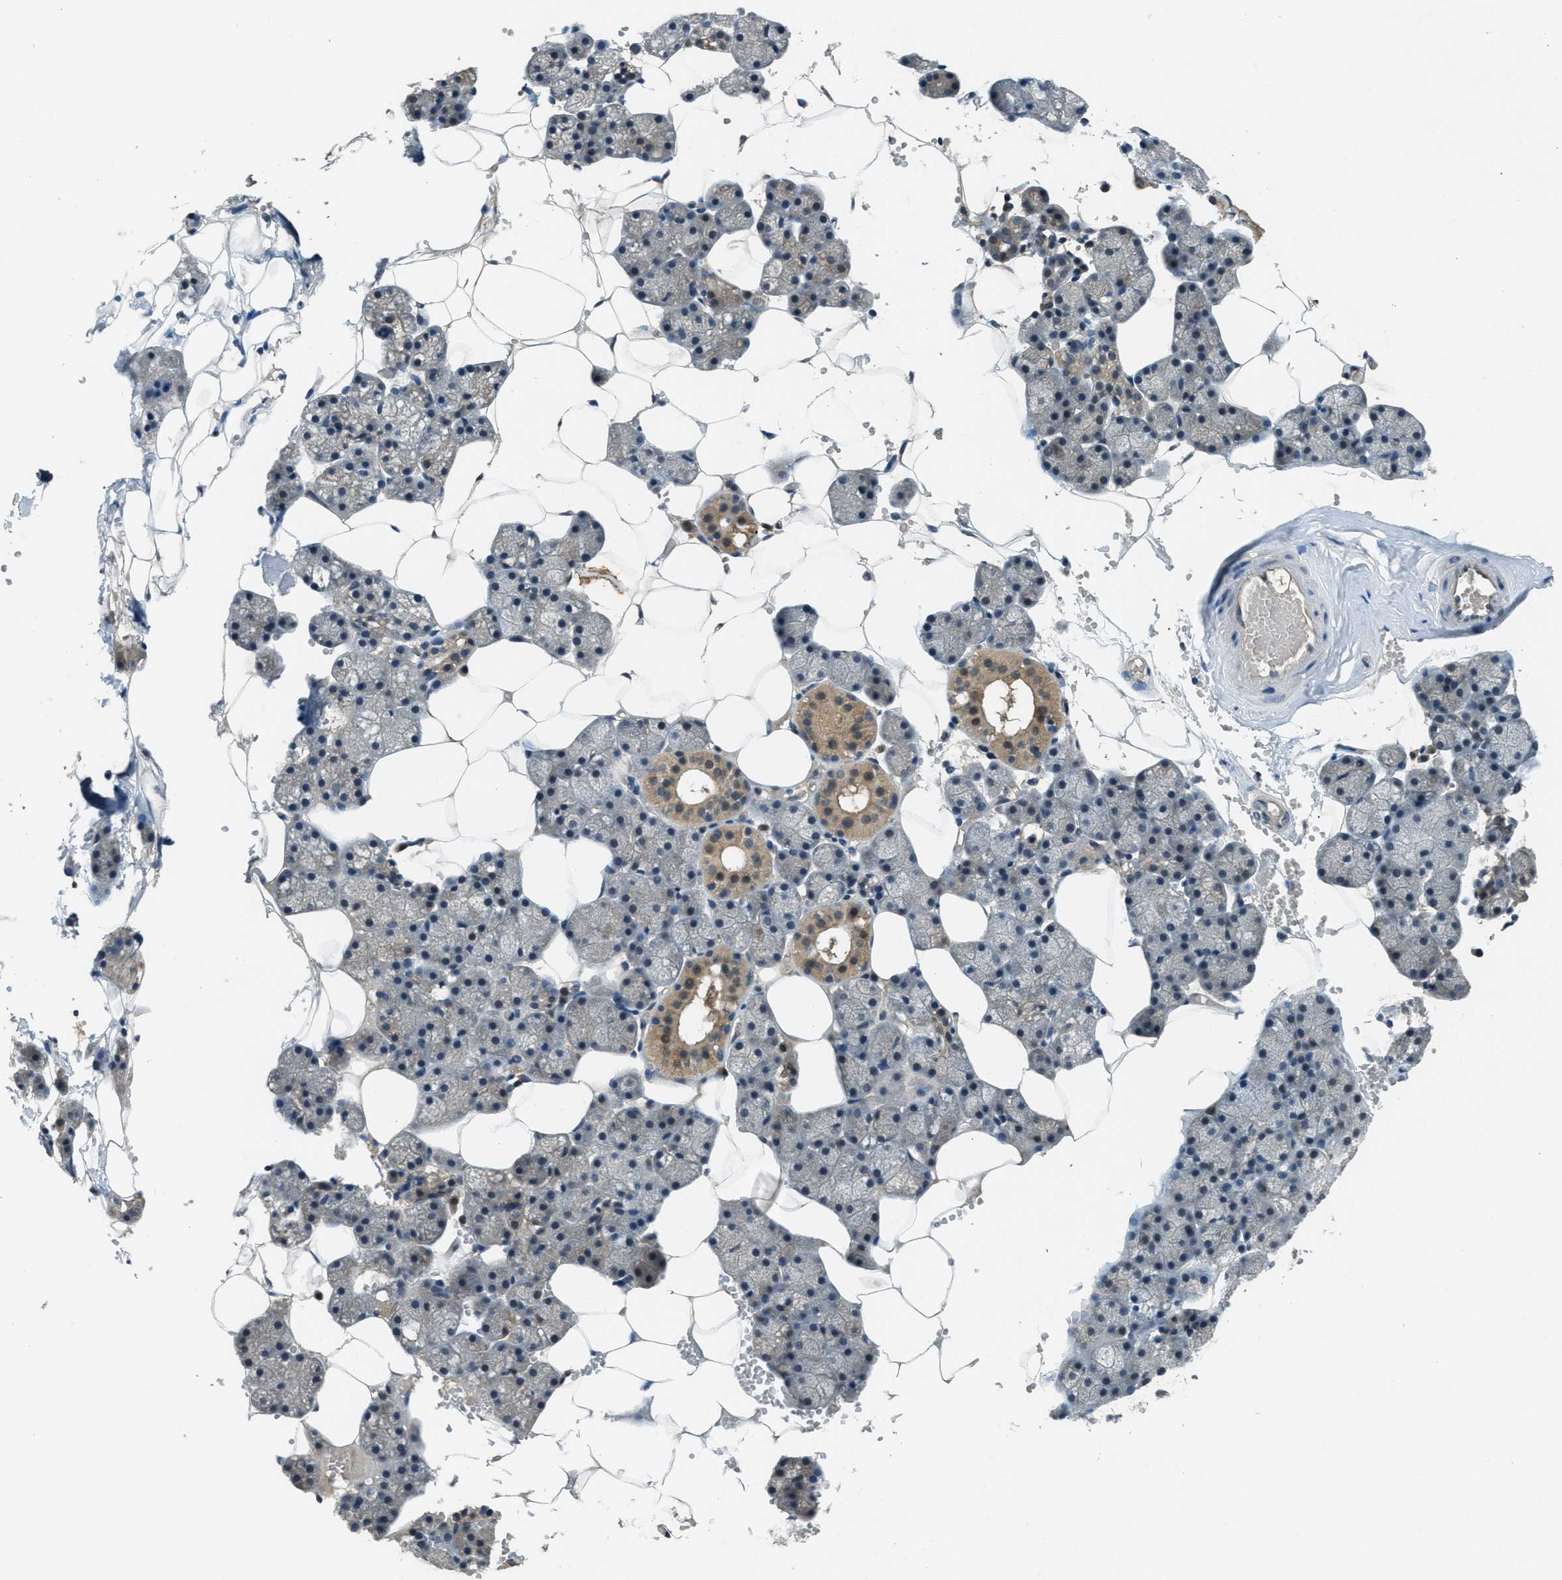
{"staining": {"intensity": "moderate", "quantity": "25%-75%", "location": "cytoplasmic/membranous"}, "tissue": "salivary gland", "cell_type": "Glandular cells", "image_type": "normal", "snomed": [{"axis": "morphology", "description": "Normal tissue, NOS"}, {"axis": "topography", "description": "Salivary gland"}], "caption": "IHC staining of benign salivary gland, which shows medium levels of moderate cytoplasmic/membranous staining in about 25%-75% of glandular cells indicating moderate cytoplasmic/membranous protein staining. The staining was performed using DAB (3,3'-diaminobenzidine) (brown) for protein detection and nuclei were counterstained in hematoxylin (blue).", "gene": "DUSP6", "patient": {"sex": "male", "age": 62}}